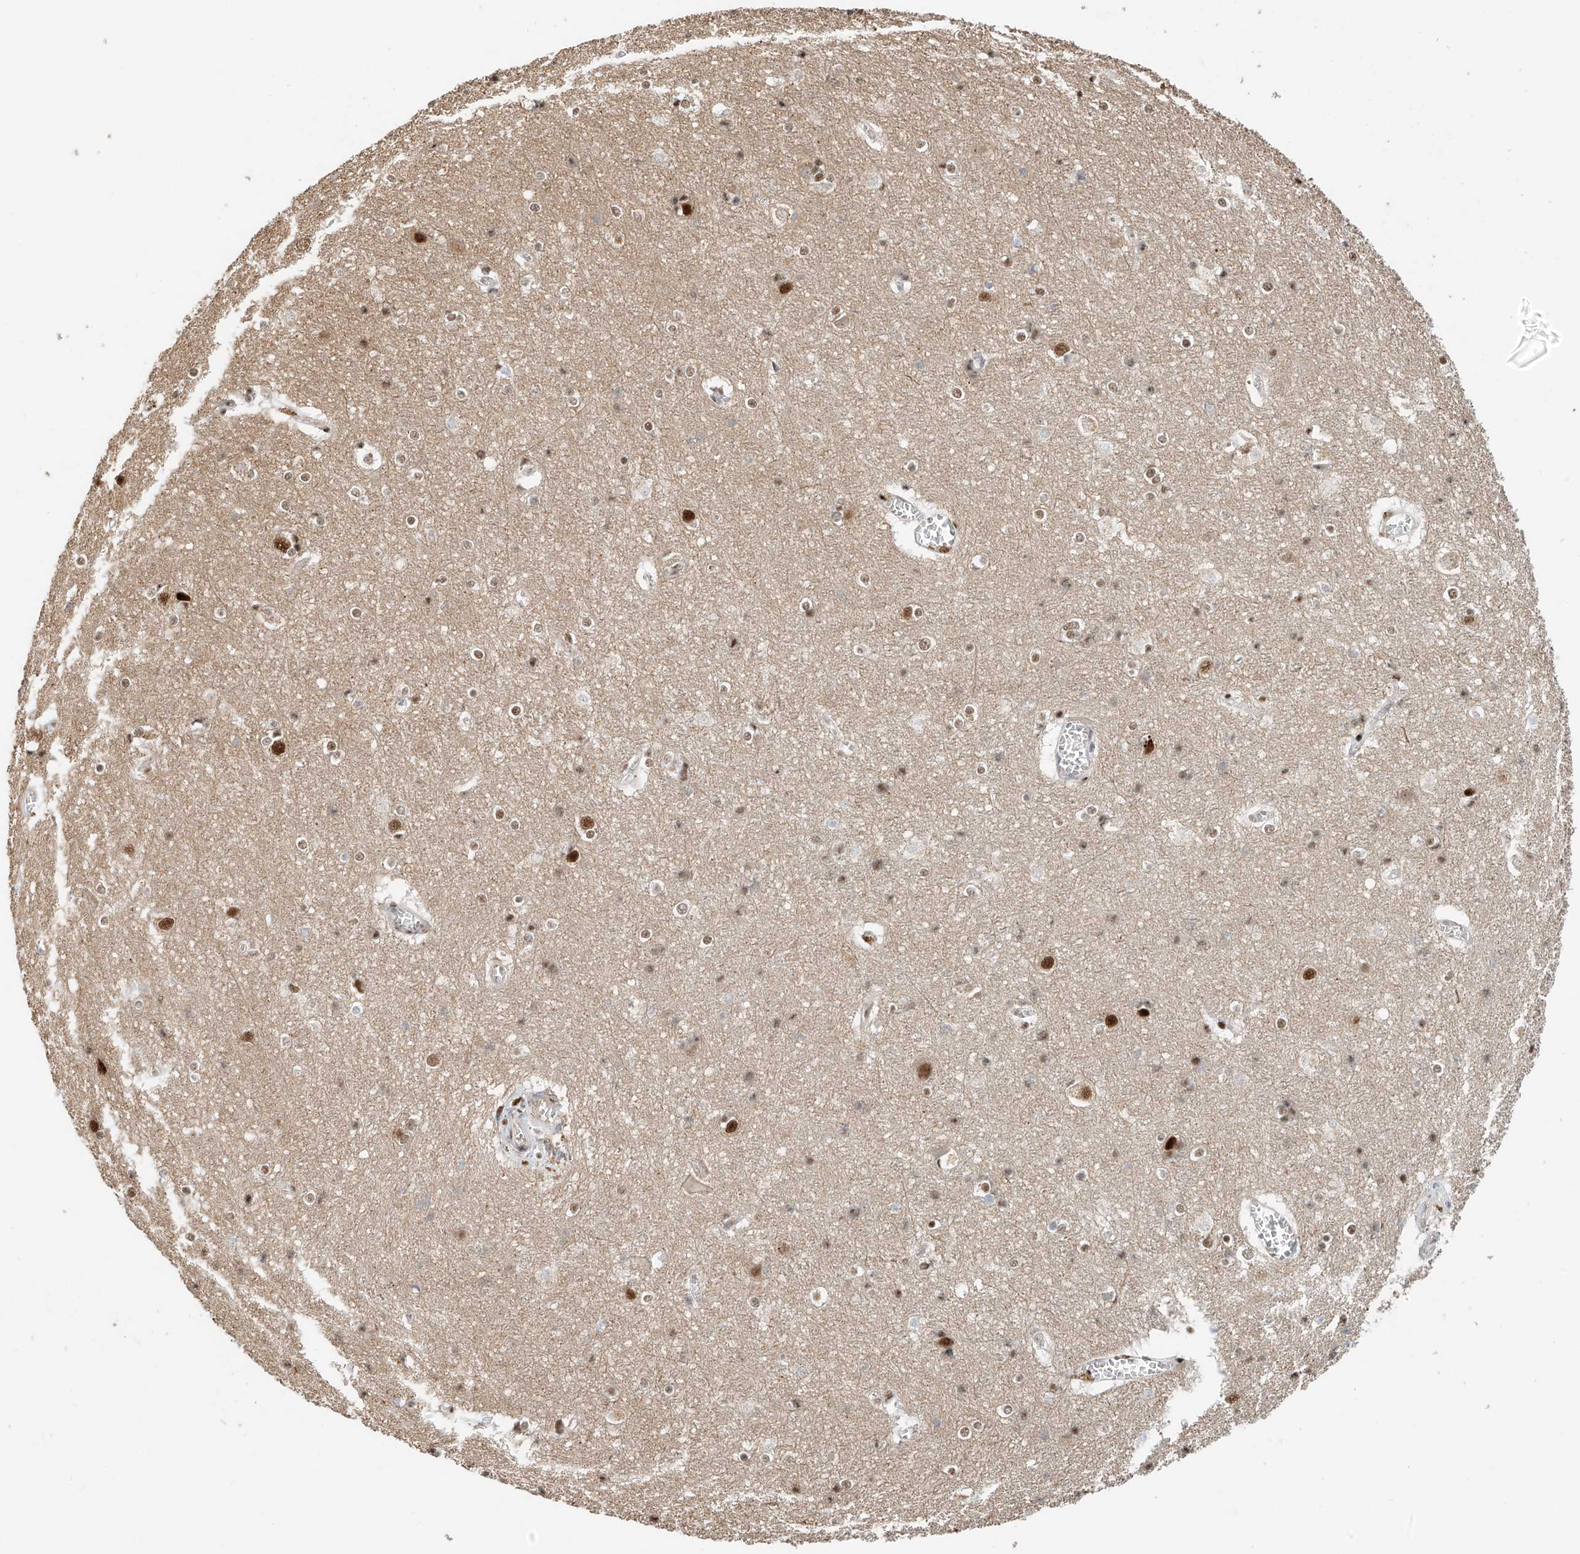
{"staining": {"intensity": "weak", "quantity": "<25%", "location": "cytoplasmic/membranous,nuclear"}, "tissue": "cerebral cortex", "cell_type": "Endothelial cells", "image_type": "normal", "snomed": [{"axis": "morphology", "description": "Normal tissue, NOS"}, {"axis": "topography", "description": "Cerebral cortex"}], "caption": "Immunohistochemistry (IHC) image of benign cerebral cortex: cerebral cortex stained with DAB (3,3'-diaminobenzidine) exhibits no significant protein expression in endothelial cells. (Immunohistochemistry (IHC), brightfield microscopy, high magnification).", "gene": "ZNF514", "patient": {"sex": "male", "age": 54}}